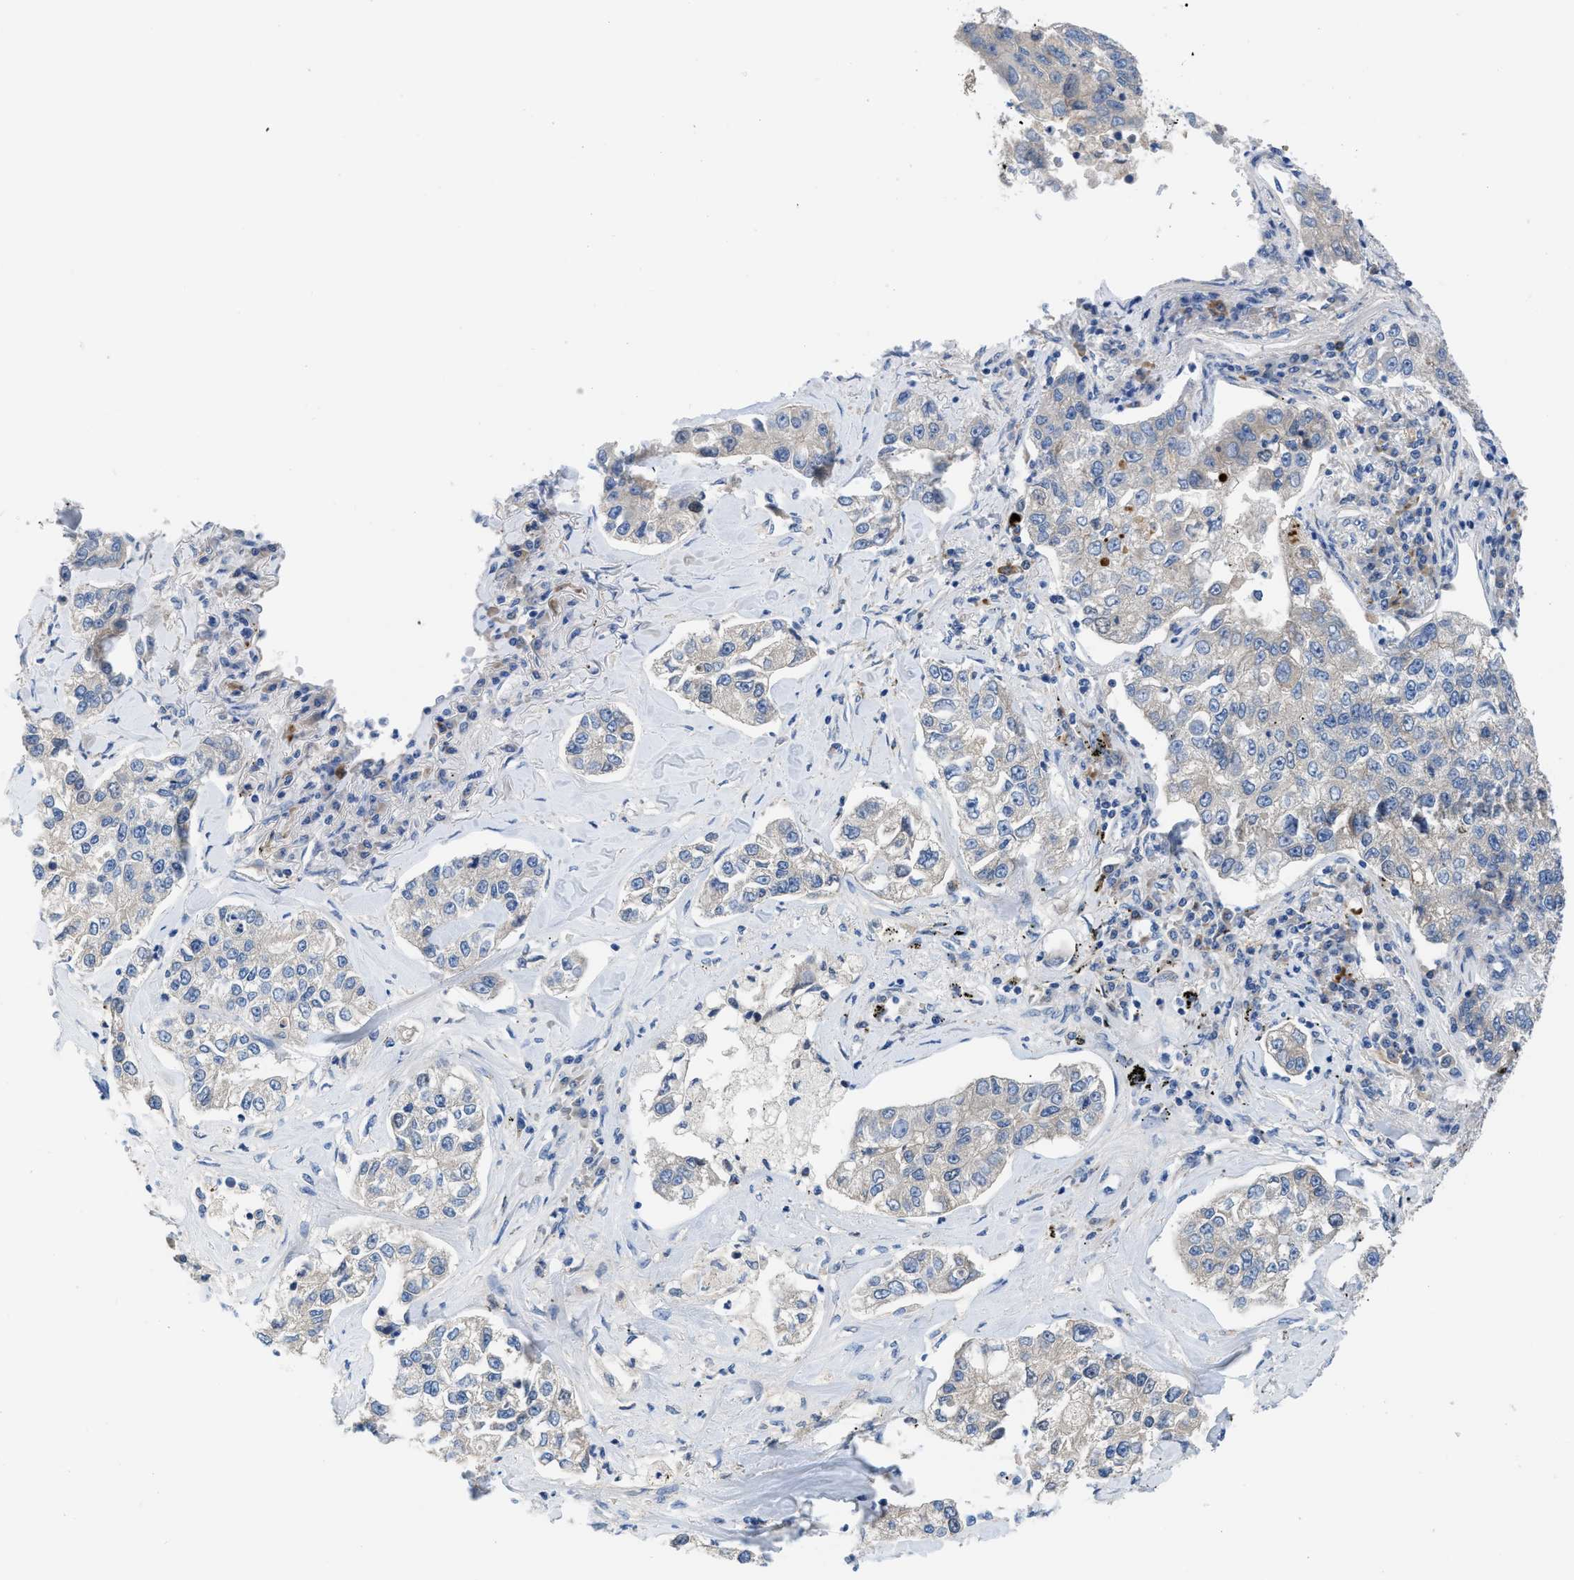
{"staining": {"intensity": "moderate", "quantity": "<25%", "location": "cytoplasmic/membranous"}, "tissue": "lung cancer", "cell_type": "Tumor cells", "image_type": "cancer", "snomed": [{"axis": "morphology", "description": "Adenocarcinoma, NOS"}, {"axis": "topography", "description": "Lung"}], "caption": "Immunohistochemical staining of adenocarcinoma (lung) displays moderate cytoplasmic/membranous protein staining in about <25% of tumor cells. (Brightfield microscopy of DAB IHC at high magnification).", "gene": "OR9K2", "patient": {"sex": "male", "age": 49}}